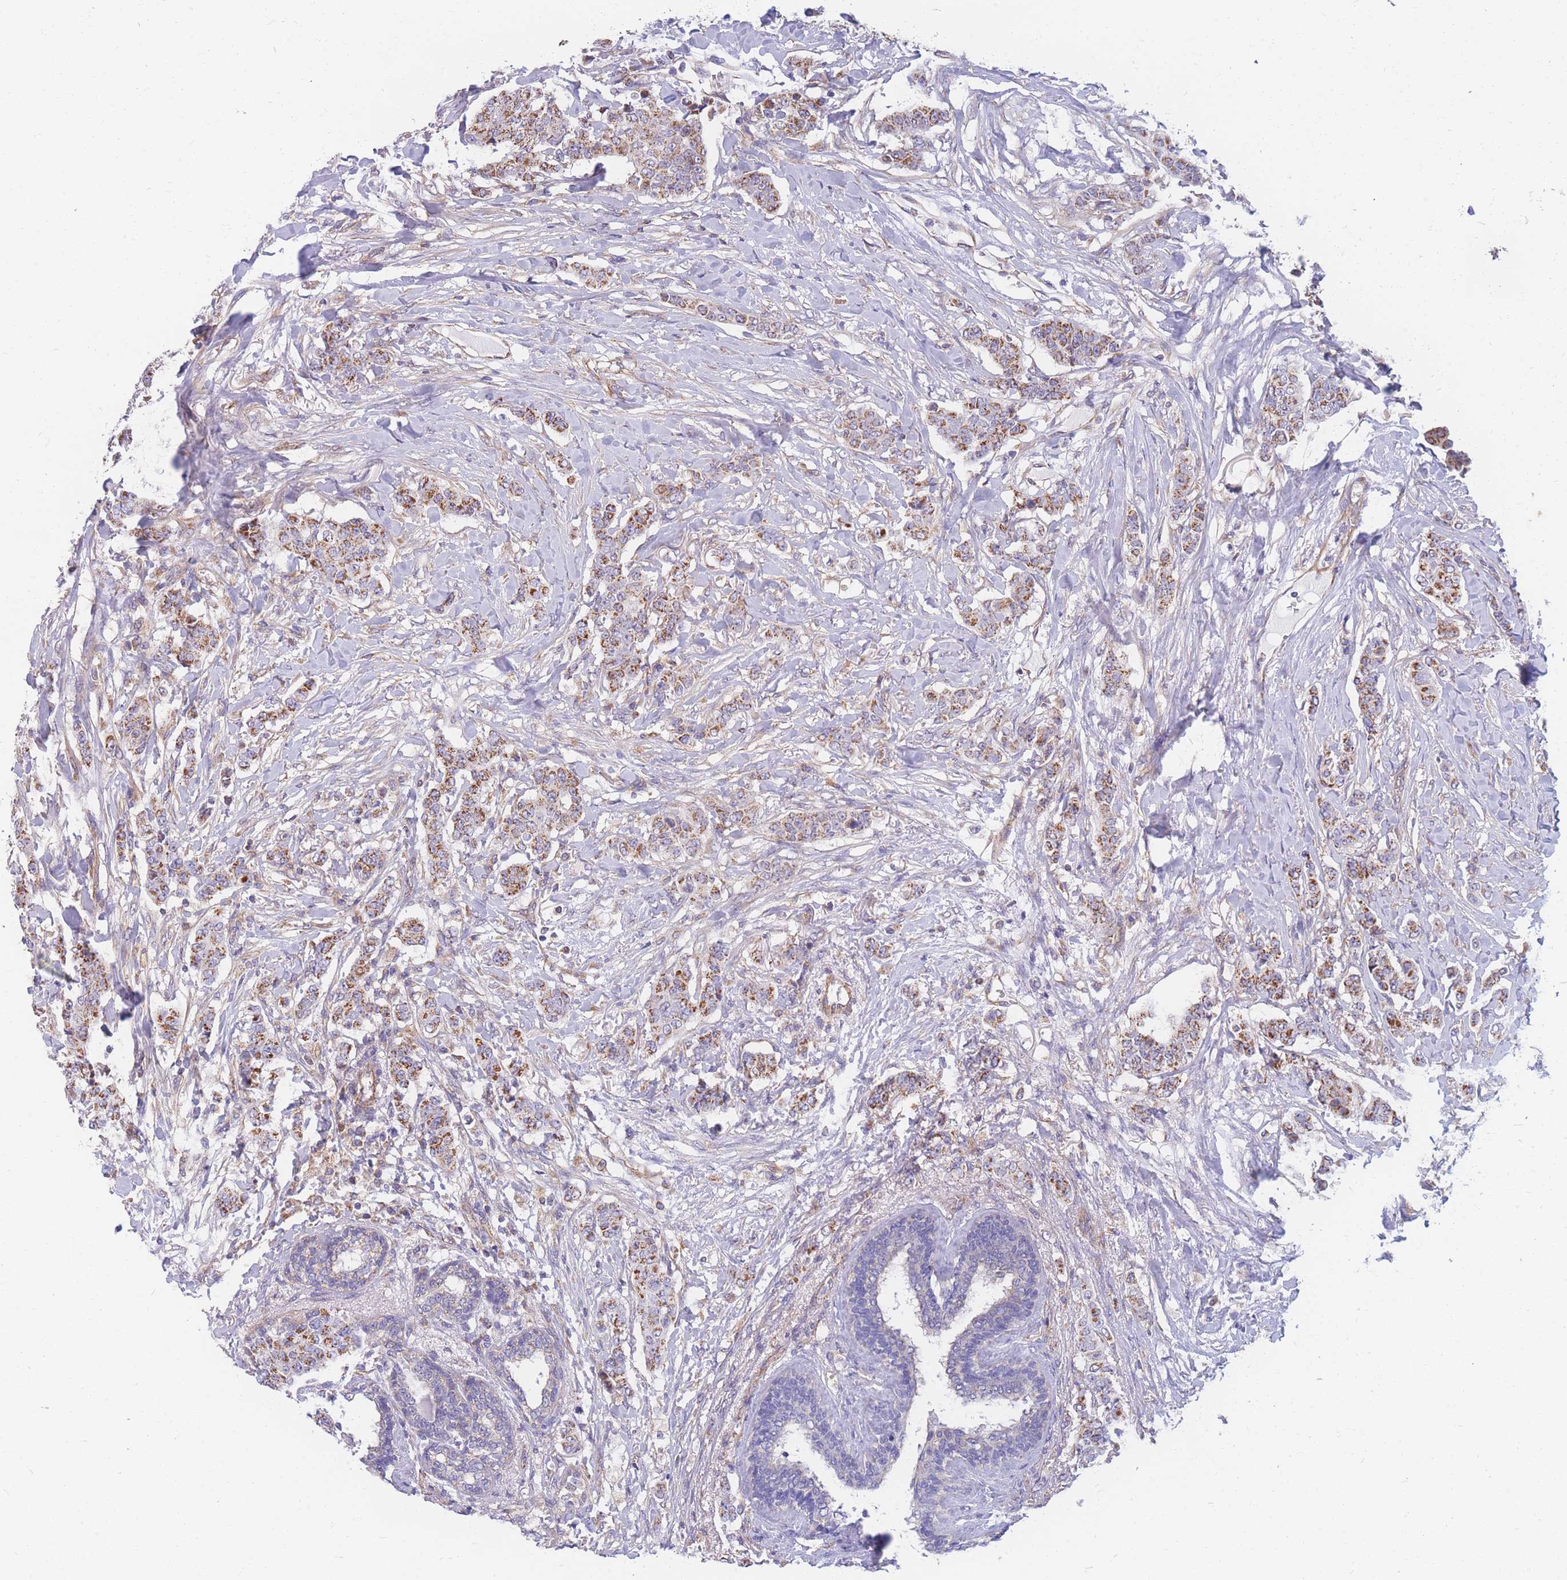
{"staining": {"intensity": "strong", "quantity": ">75%", "location": "cytoplasmic/membranous"}, "tissue": "breast cancer", "cell_type": "Tumor cells", "image_type": "cancer", "snomed": [{"axis": "morphology", "description": "Duct carcinoma"}, {"axis": "topography", "description": "Breast"}], "caption": "Tumor cells reveal strong cytoplasmic/membranous staining in approximately >75% of cells in breast cancer.", "gene": "MRPS9", "patient": {"sex": "female", "age": 40}}